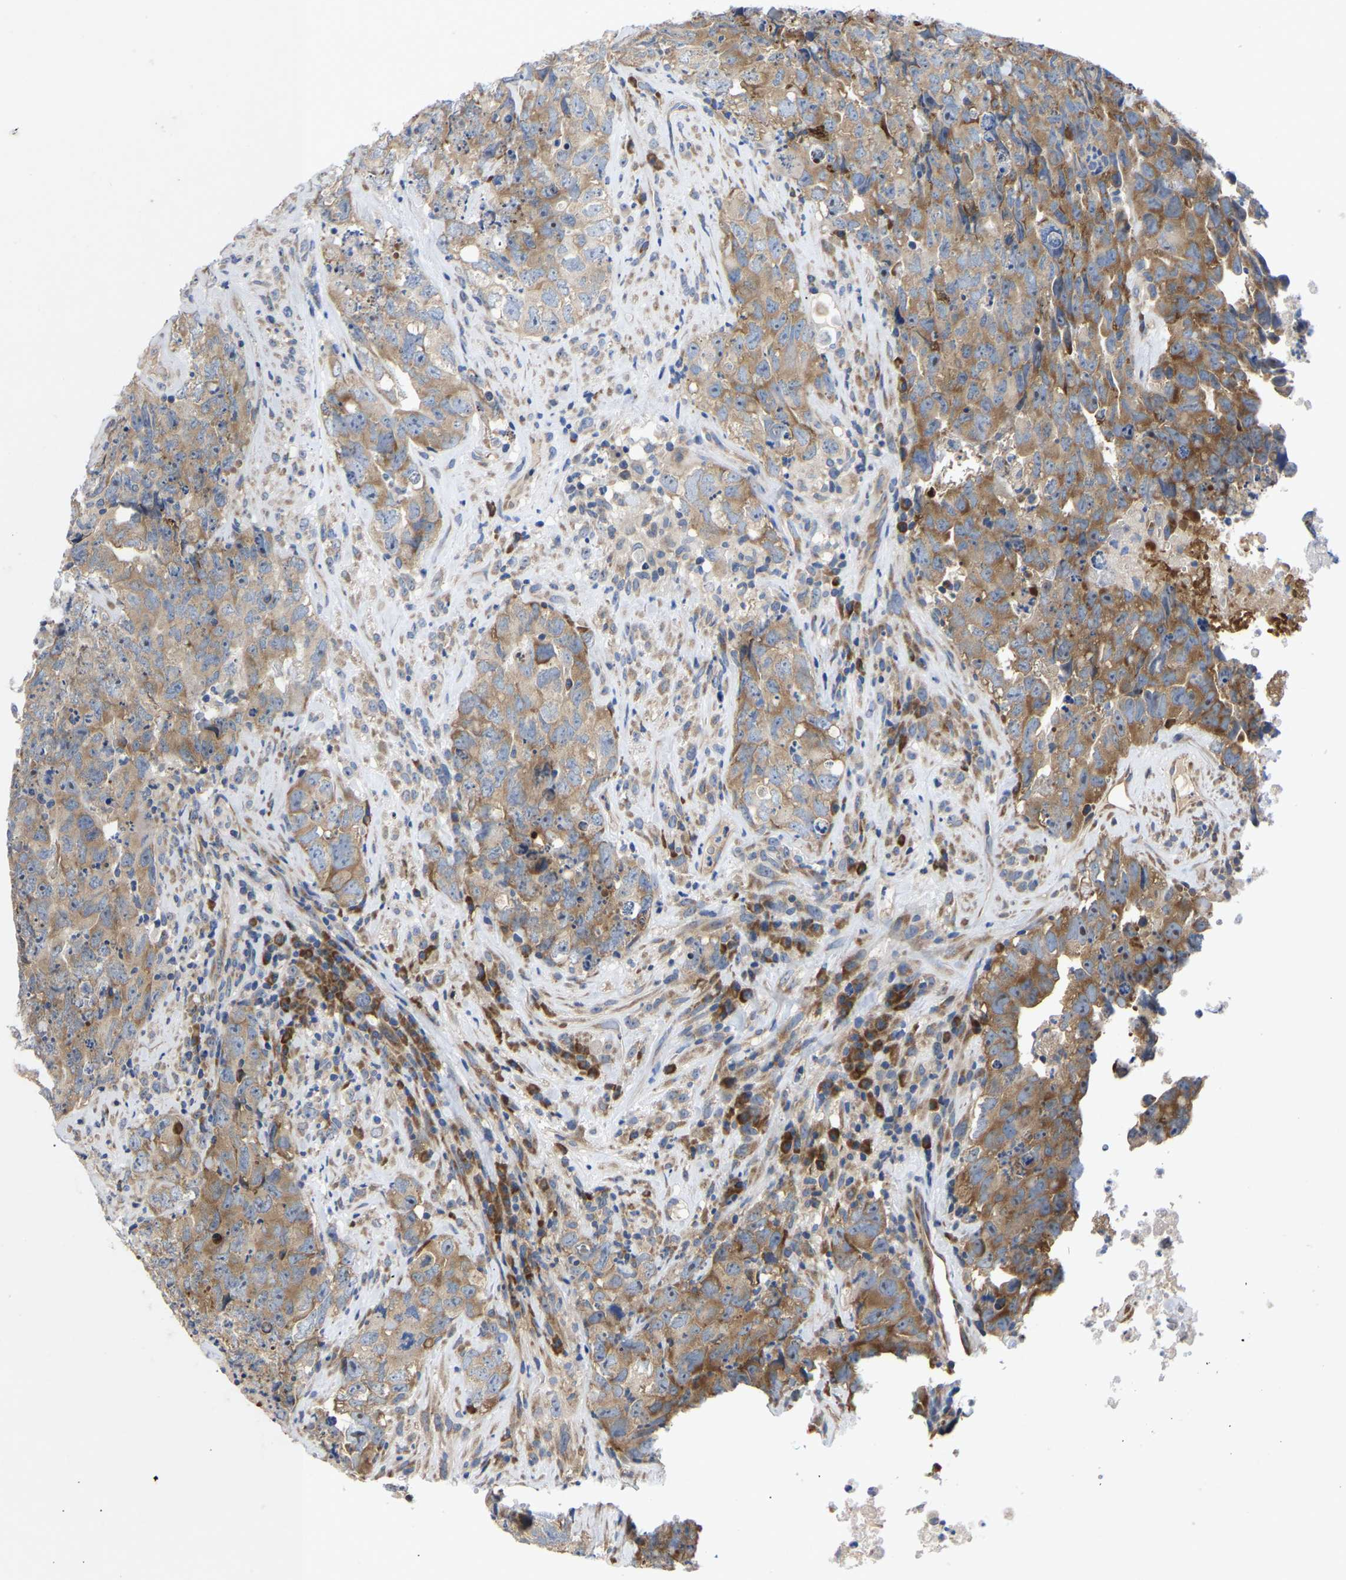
{"staining": {"intensity": "moderate", "quantity": ">75%", "location": "cytoplasmic/membranous"}, "tissue": "testis cancer", "cell_type": "Tumor cells", "image_type": "cancer", "snomed": [{"axis": "morphology", "description": "Carcinoma, Embryonal, NOS"}, {"axis": "topography", "description": "Testis"}], "caption": "Immunohistochemistry (DAB (3,3'-diaminobenzidine)) staining of human testis cancer exhibits moderate cytoplasmic/membranous protein staining in about >75% of tumor cells.", "gene": "ABCA10", "patient": {"sex": "male", "age": 32}}